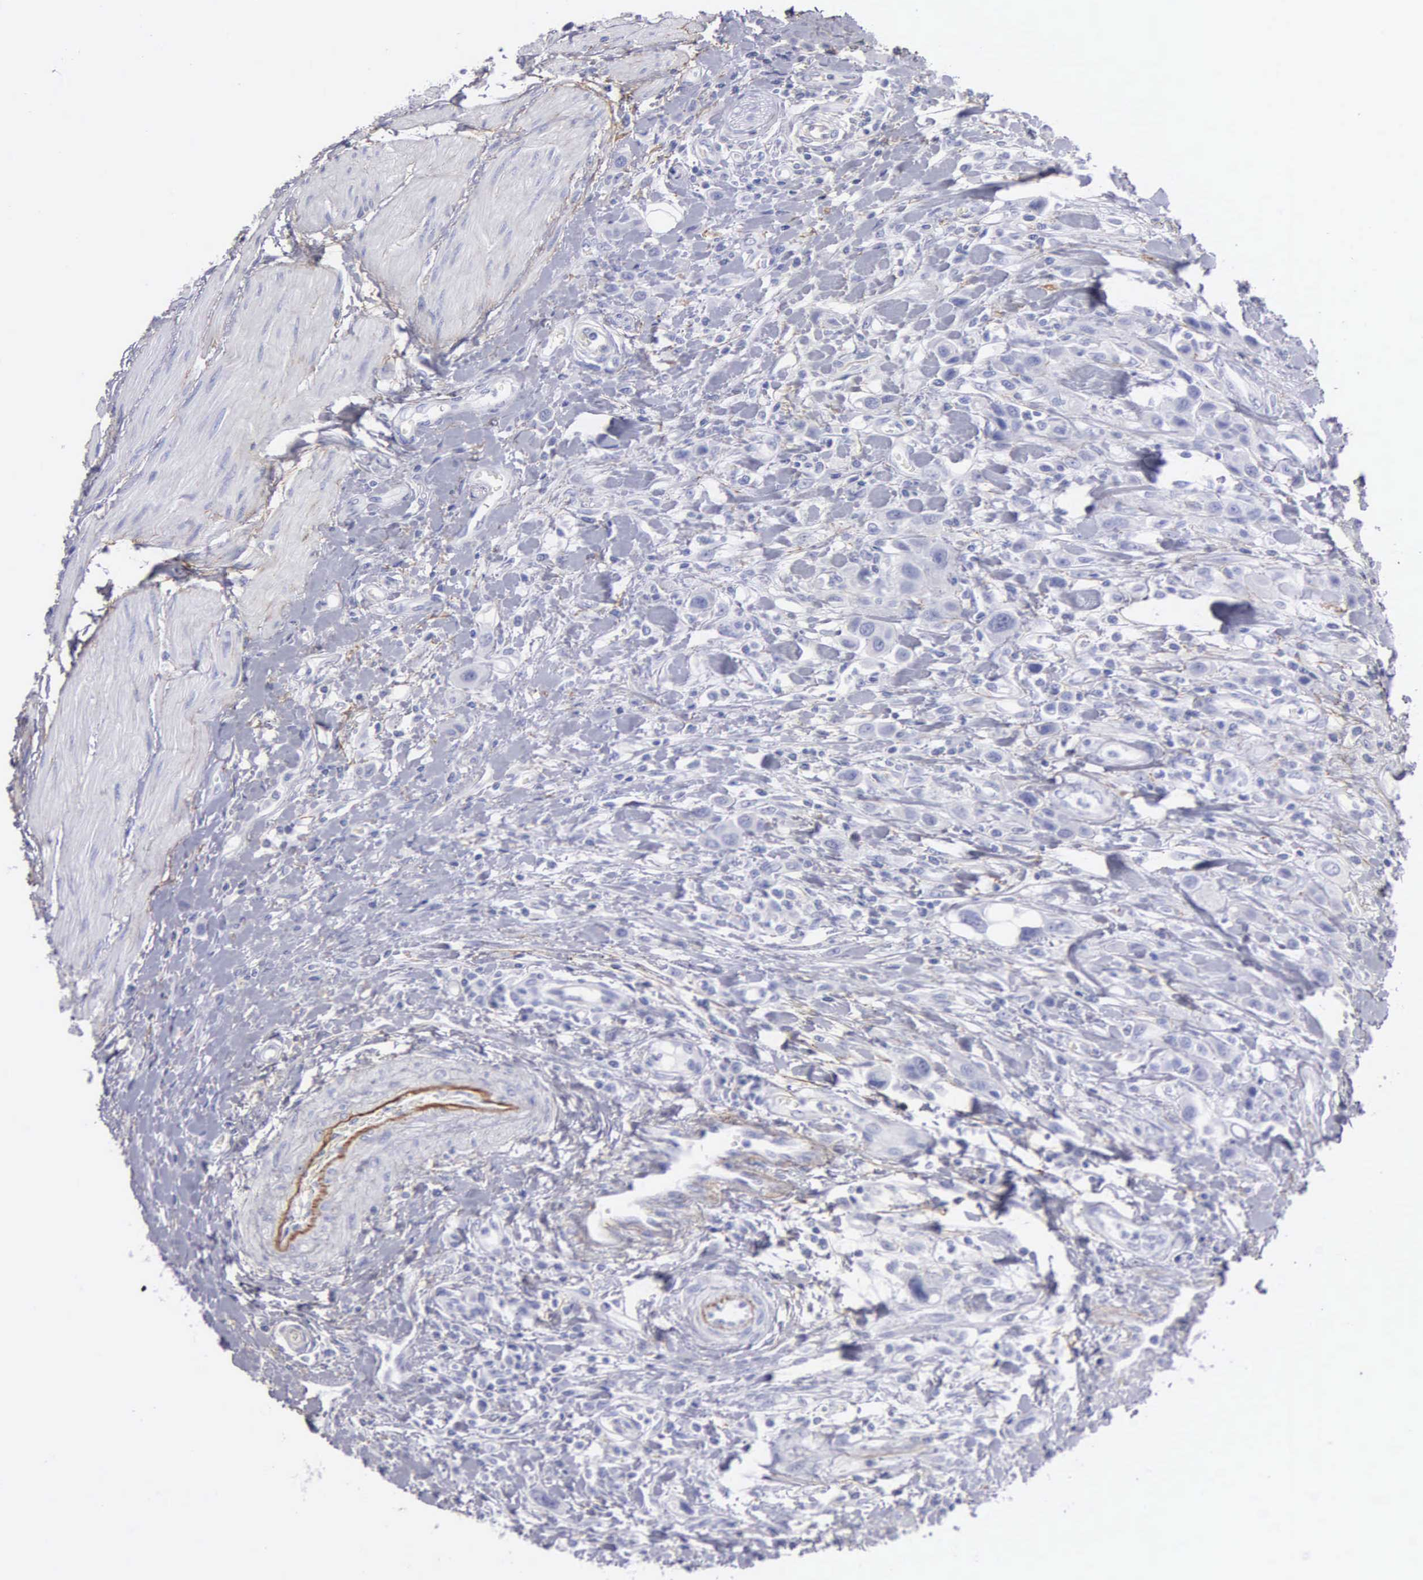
{"staining": {"intensity": "negative", "quantity": "none", "location": "none"}, "tissue": "urothelial cancer", "cell_type": "Tumor cells", "image_type": "cancer", "snomed": [{"axis": "morphology", "description": "Urothelial carcinoma, High grade"}, {"axis": "topography", "description": "Urinary bladder"}], "caption": "The image exhibits no significant staining in tumor cells of urothelial cancer.", "gene": "FBLN5", "patient": {"sex": "male", "age": 50}}